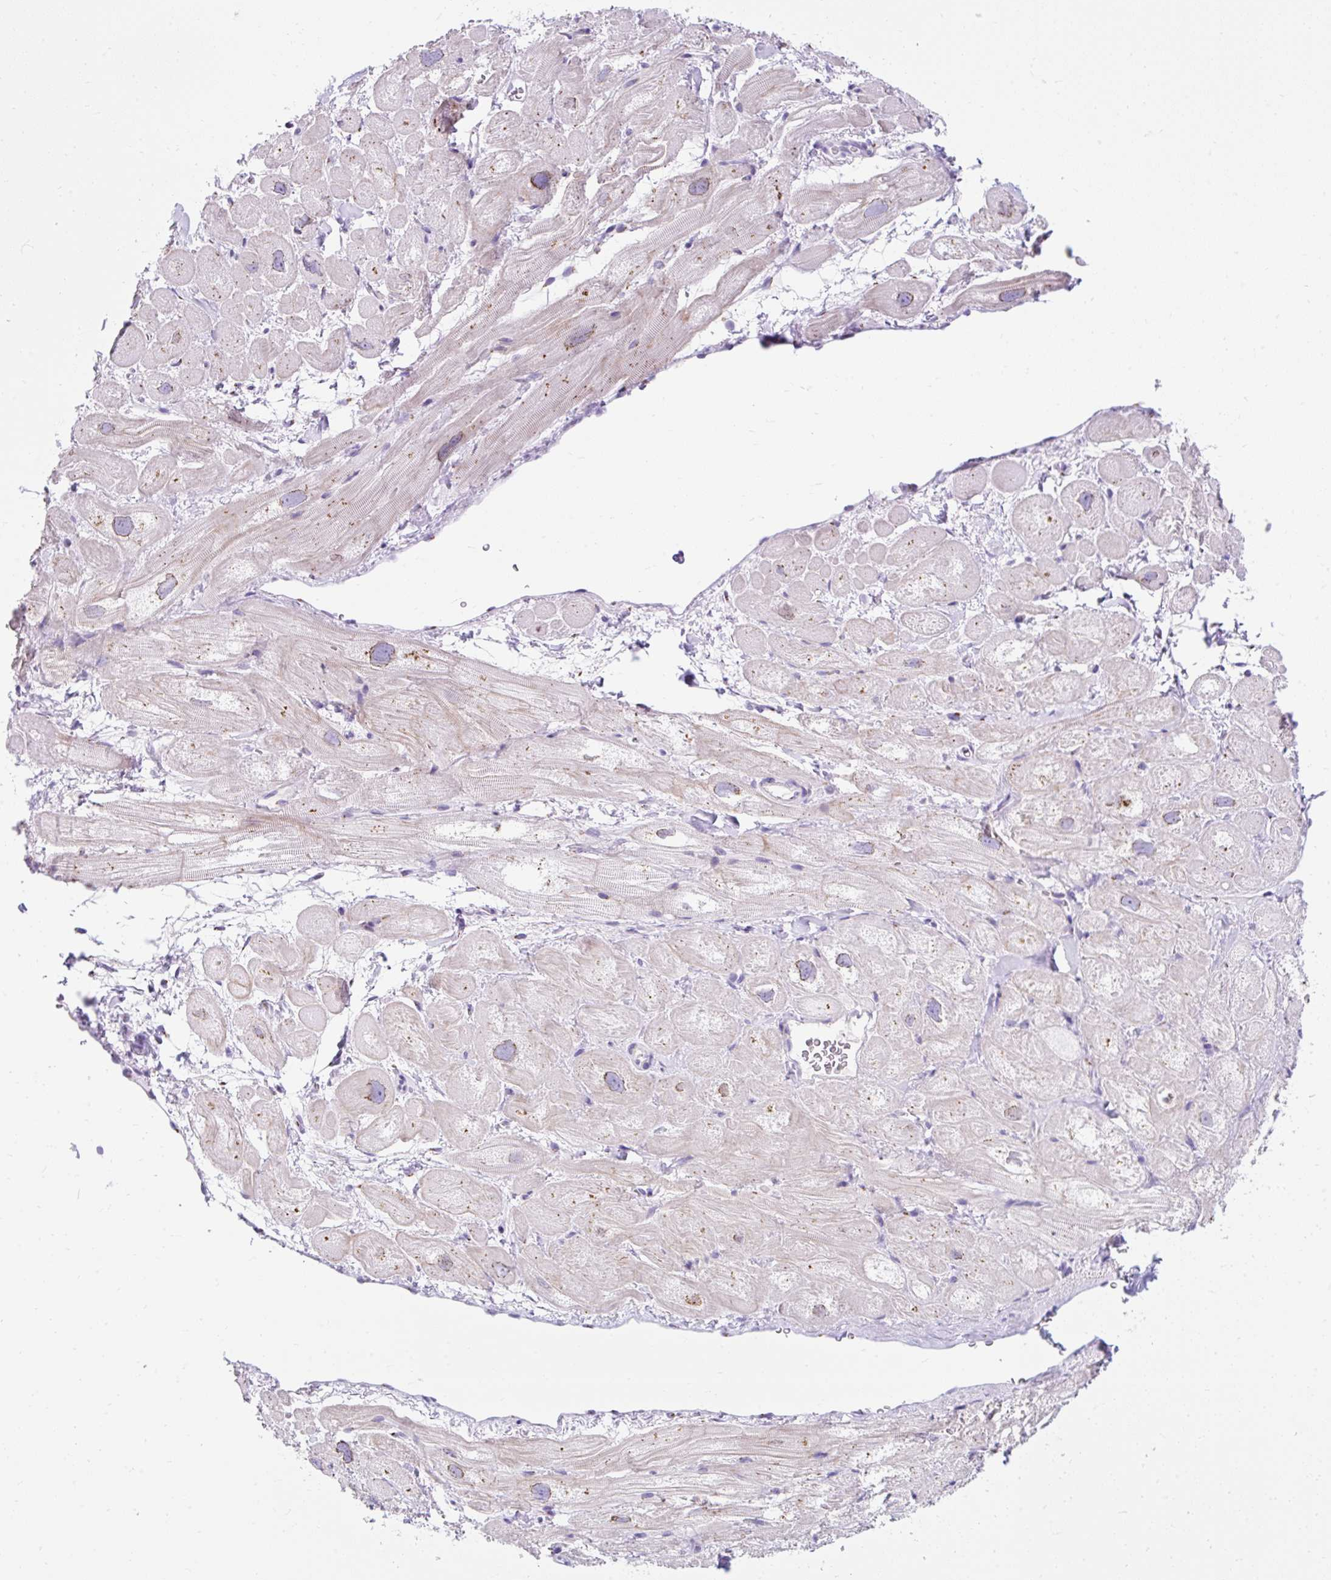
{"staining": {"intensity": "negative", "quantity": "none", "location": "none"}, "tissue": "heart muscle", "cell_type": "Cardiomyocytes", "image_type": "normal", "snomed": [{"axis": "morphology", "description": "Normal tissue, NOS"}, {"axis": "topography", "description": "Heart"}], "caption": "Benign heart muscle was stained to show a protein in brown. There is no significant staining in cardiomyocytes. (DAB immunohistochemistry (IHC), high magnification).", "gene": "GOLGA8A", "patient": {"sex": "male", "age": 49}}